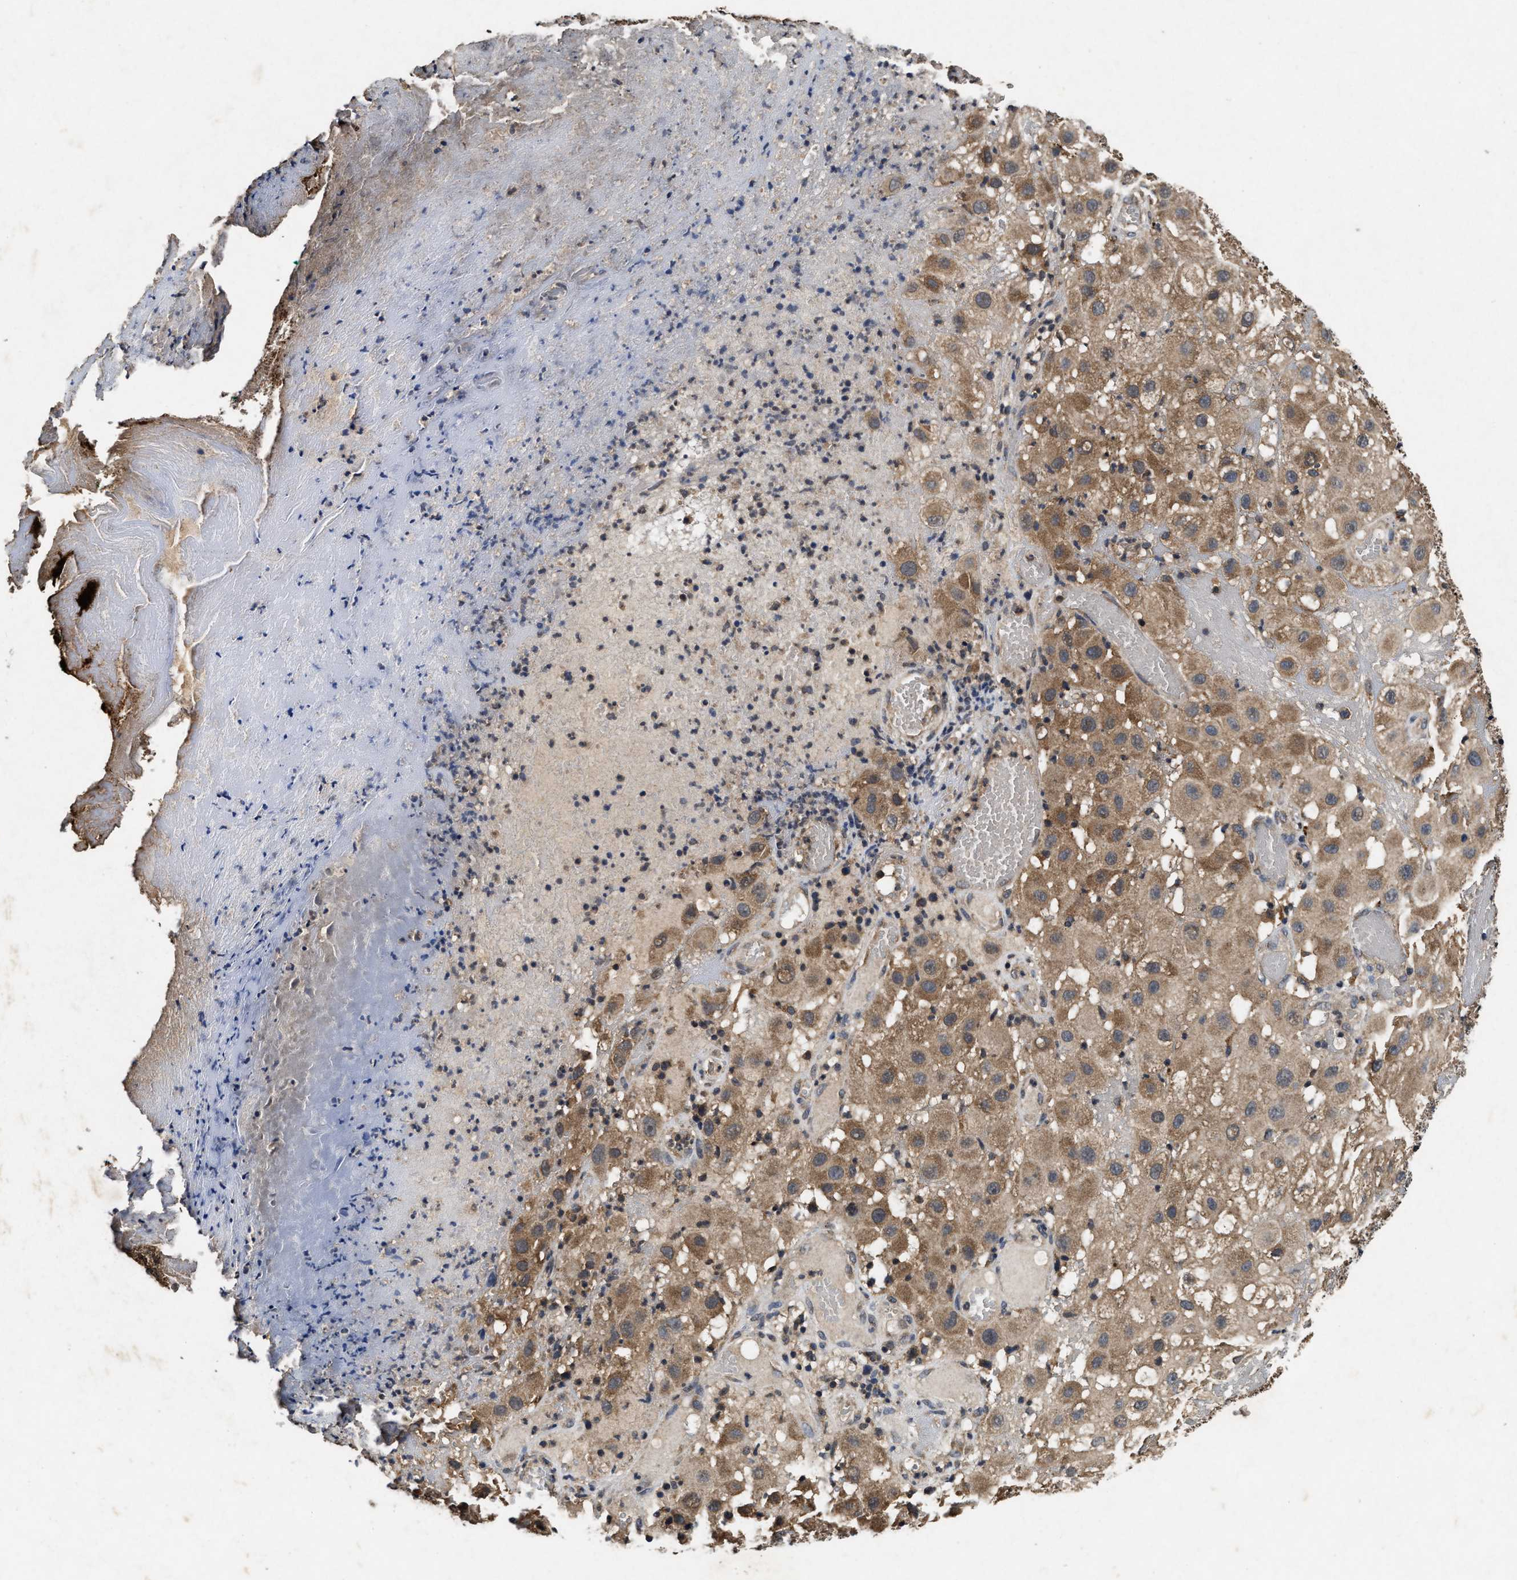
{"staining": {"intensity": "moderate", "quantity": "<25%", "location": "cytoplasmic/membranous"}, "tissue": "melanoma", "cell_type": "Tumor cells", "image_type": "cancer", "snomed": [{"axis": "morphology", "description": "Malignant melanoma, NOS"}, {"axis": "topography", "description": "Skin"}], "caption": "IHC (DAB) staining of human melanoma shows moderate cytoplasmic/membranous protein staining in approximately <25% of tumor cells.", "gene": "PDAP1", "patient": {"sex": "female", "age": 81}}